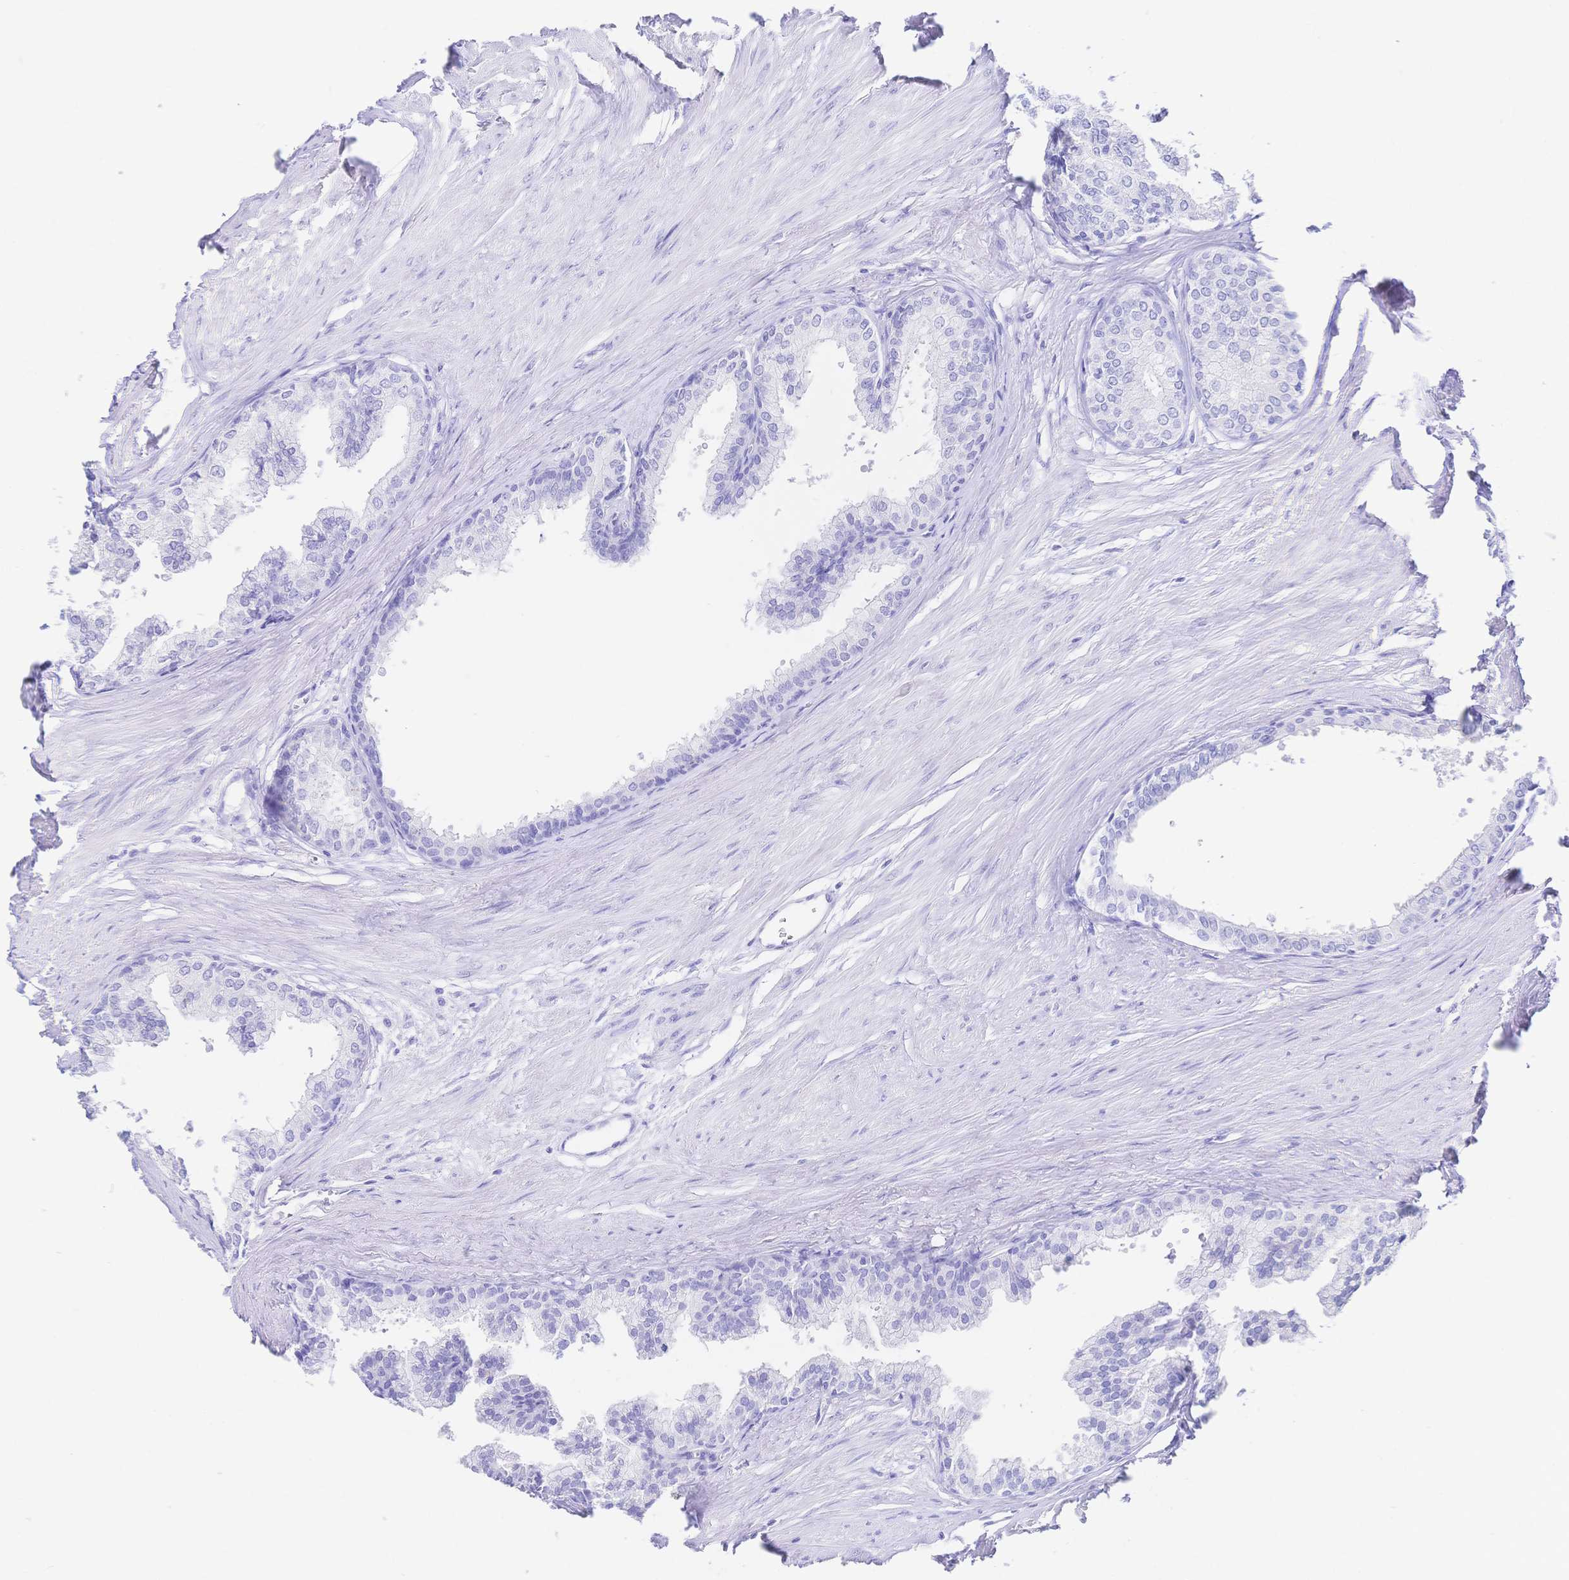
{"staining": {"intensity": "negative", "quantity": "none", "location": "none"}, "tissue": "prostate", "cell_type": "Glandular cells", "image_type": "normal", "snomed": [{"axis": "morphology", "description": "Normal tissue, NOS"}, {"axis": "topography", "description": "Prostate"}, {"axis": "topography", "description": "Peripheral nerve tissue"}], "caption": "The IHC micrograph has no significant staining in glandular cells of prostate. (Stains: DAB immunohistochemistry (IHC) with hematoxylin counter stain, Microscopy: brightfield microscopy at high magnification).", "gene": "UMOD", "patient": {"sex": "male", "age": 55}}